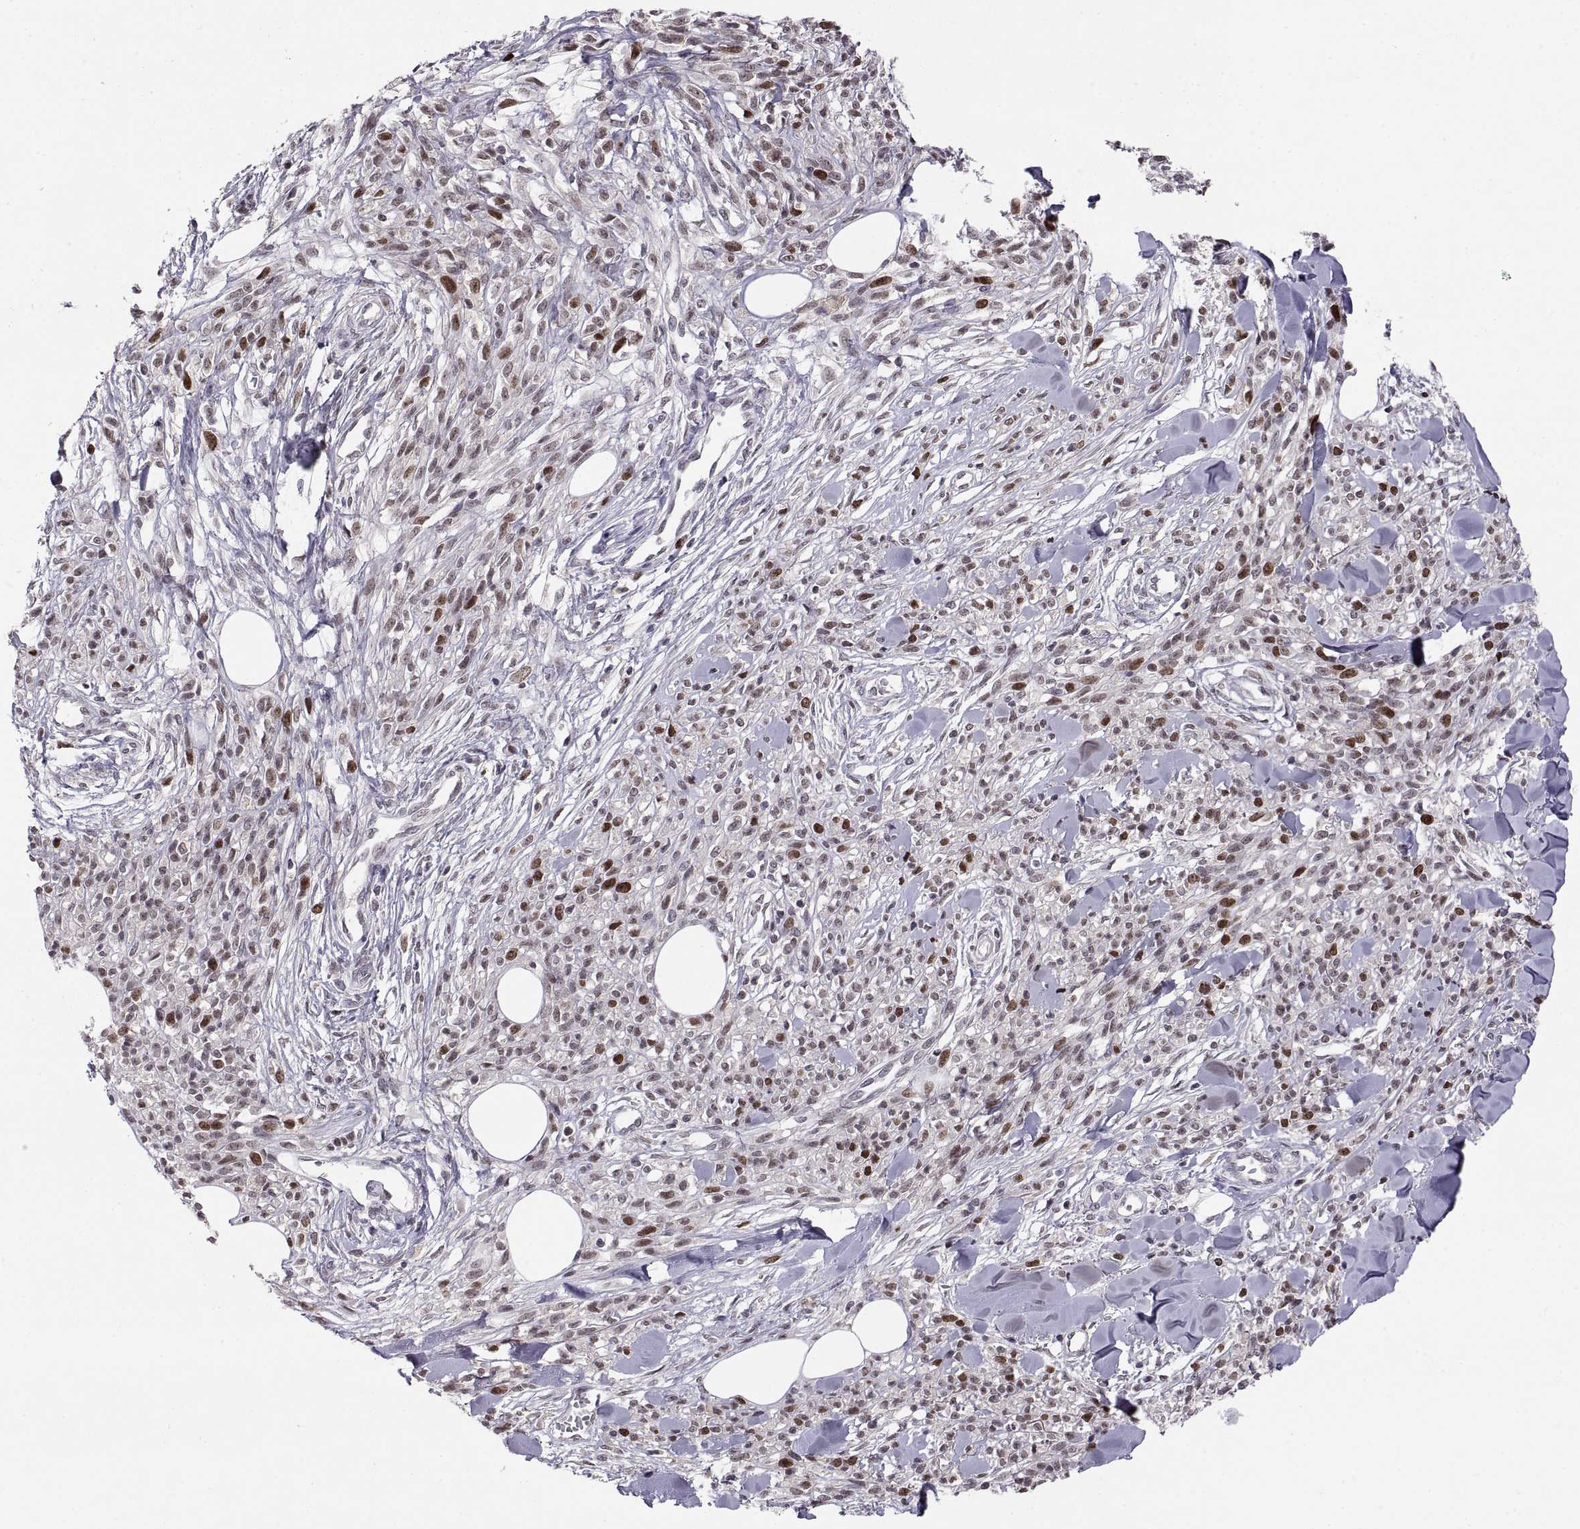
{"staining": {"intensity": "moderate", "quantity": "25%-75%", "location": "nuclear"}, "tissue": "melanoma", "cell_type": "Tumor cells", "image_type": "cancer", "snomed": [{"axis": "morphology", "description": "Malignant melanoma, NOS"}, {"axis": "topography", "description": "Skin"}, {"axis": "topography", "description": "Skin of trunk"}], "caption": "This is an image of immunohistochemistry staining of melanoma, which shows moderate positivity in the nuclear of tumor cells.", "gene": "CHFR", "patient": {"sex": "male", "age": 74}}